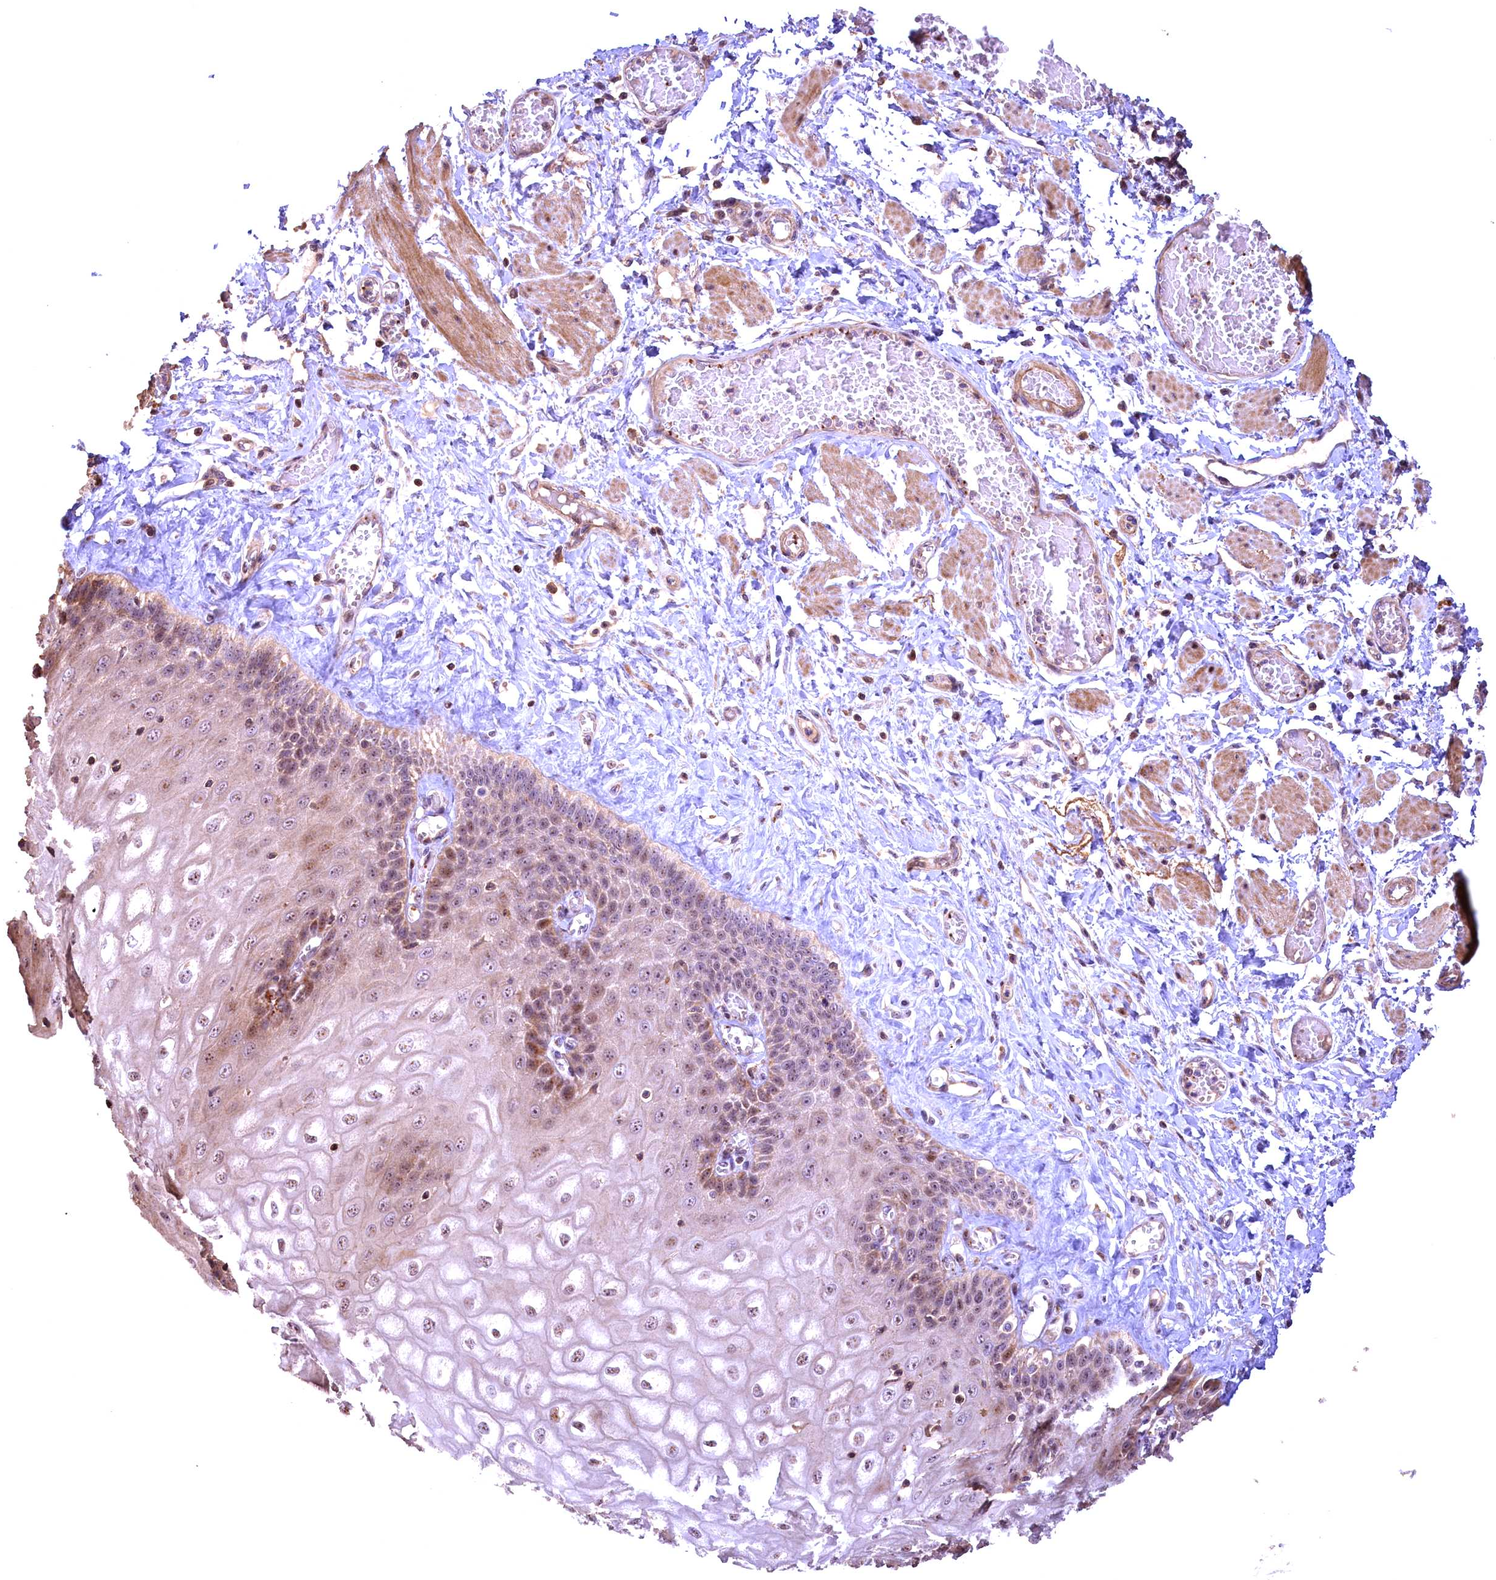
{"staining": {"intensity": "moderate", "quantity": "25%-75%", "location": "cytoplasmic/membranous,nuclear"}, "tissue": "esophagus", "cell_type": "Squamous epithelial cells", "image_type": "normal", "snomed": [{"axis": "morphology", "description": "Normal tissue, NOS"}, {"axis": "topography", "description": "Esophagus"}], "caption": "There is medium levels of moderate cytoplasmic/membranous,nuclear staining in squamous epithelial cells of normal esophagus, as demonstrated by immunohistochemical staining (brown color).", "gene": "FUZ", "patient": {"sex": "male", "age": 60}}